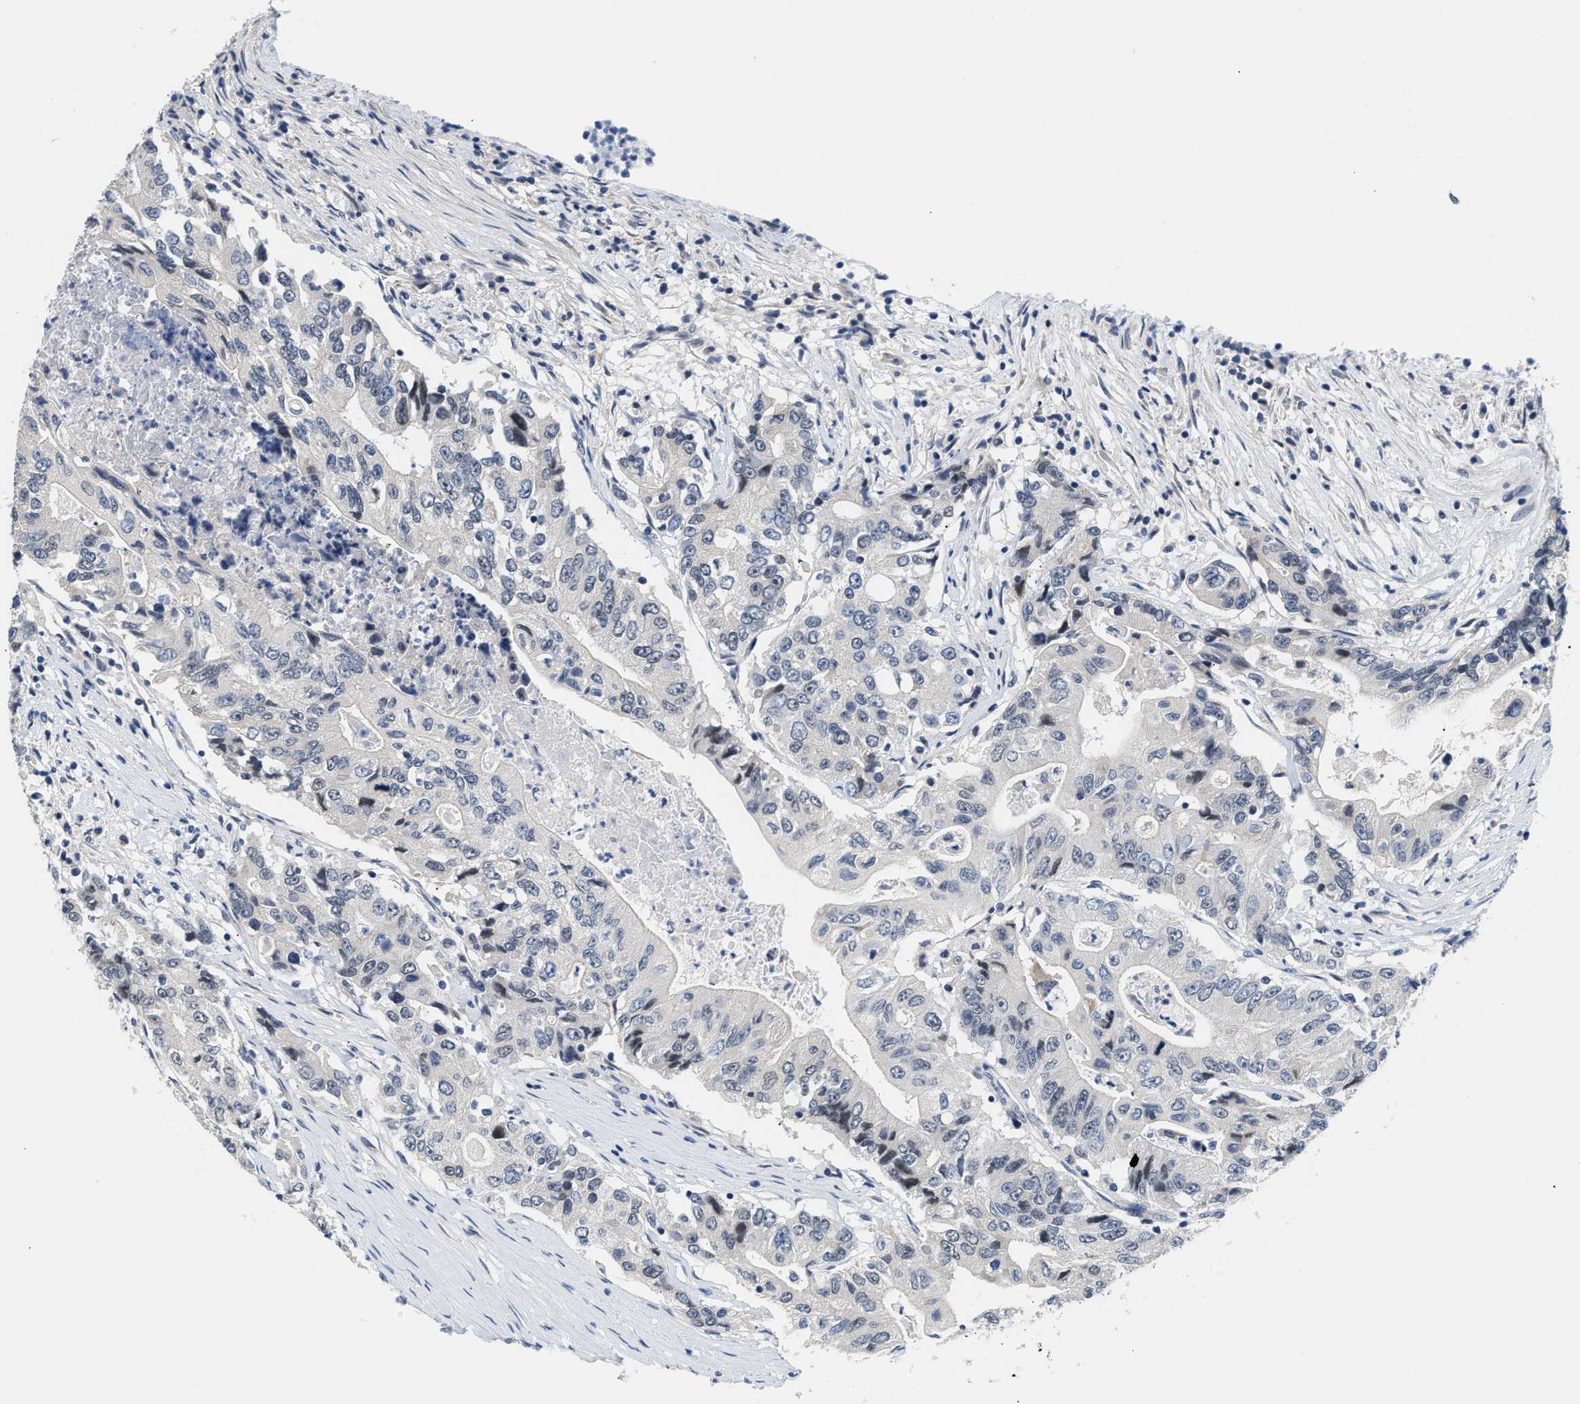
{"staining": {"intensity": "negative", "quantity": "none", "location": "none"}, "tissue": "colorectal cancer", "cell_type": "Tumor cells", "image_type": "cancer", "snomed": [{"axis": "morphology", "description": "Adenocarcinoma, NOS"}, {"axis": "topography", "description": "Colon"}], "caption": "The histopathology image exhibits no staining of tumor cells in colorectal cancer. (Brightfield microscopy of DAB immunohistochemistry at high magnification).", "gene": "CLGN", "patient": {"sex": "female", "age": 77}}